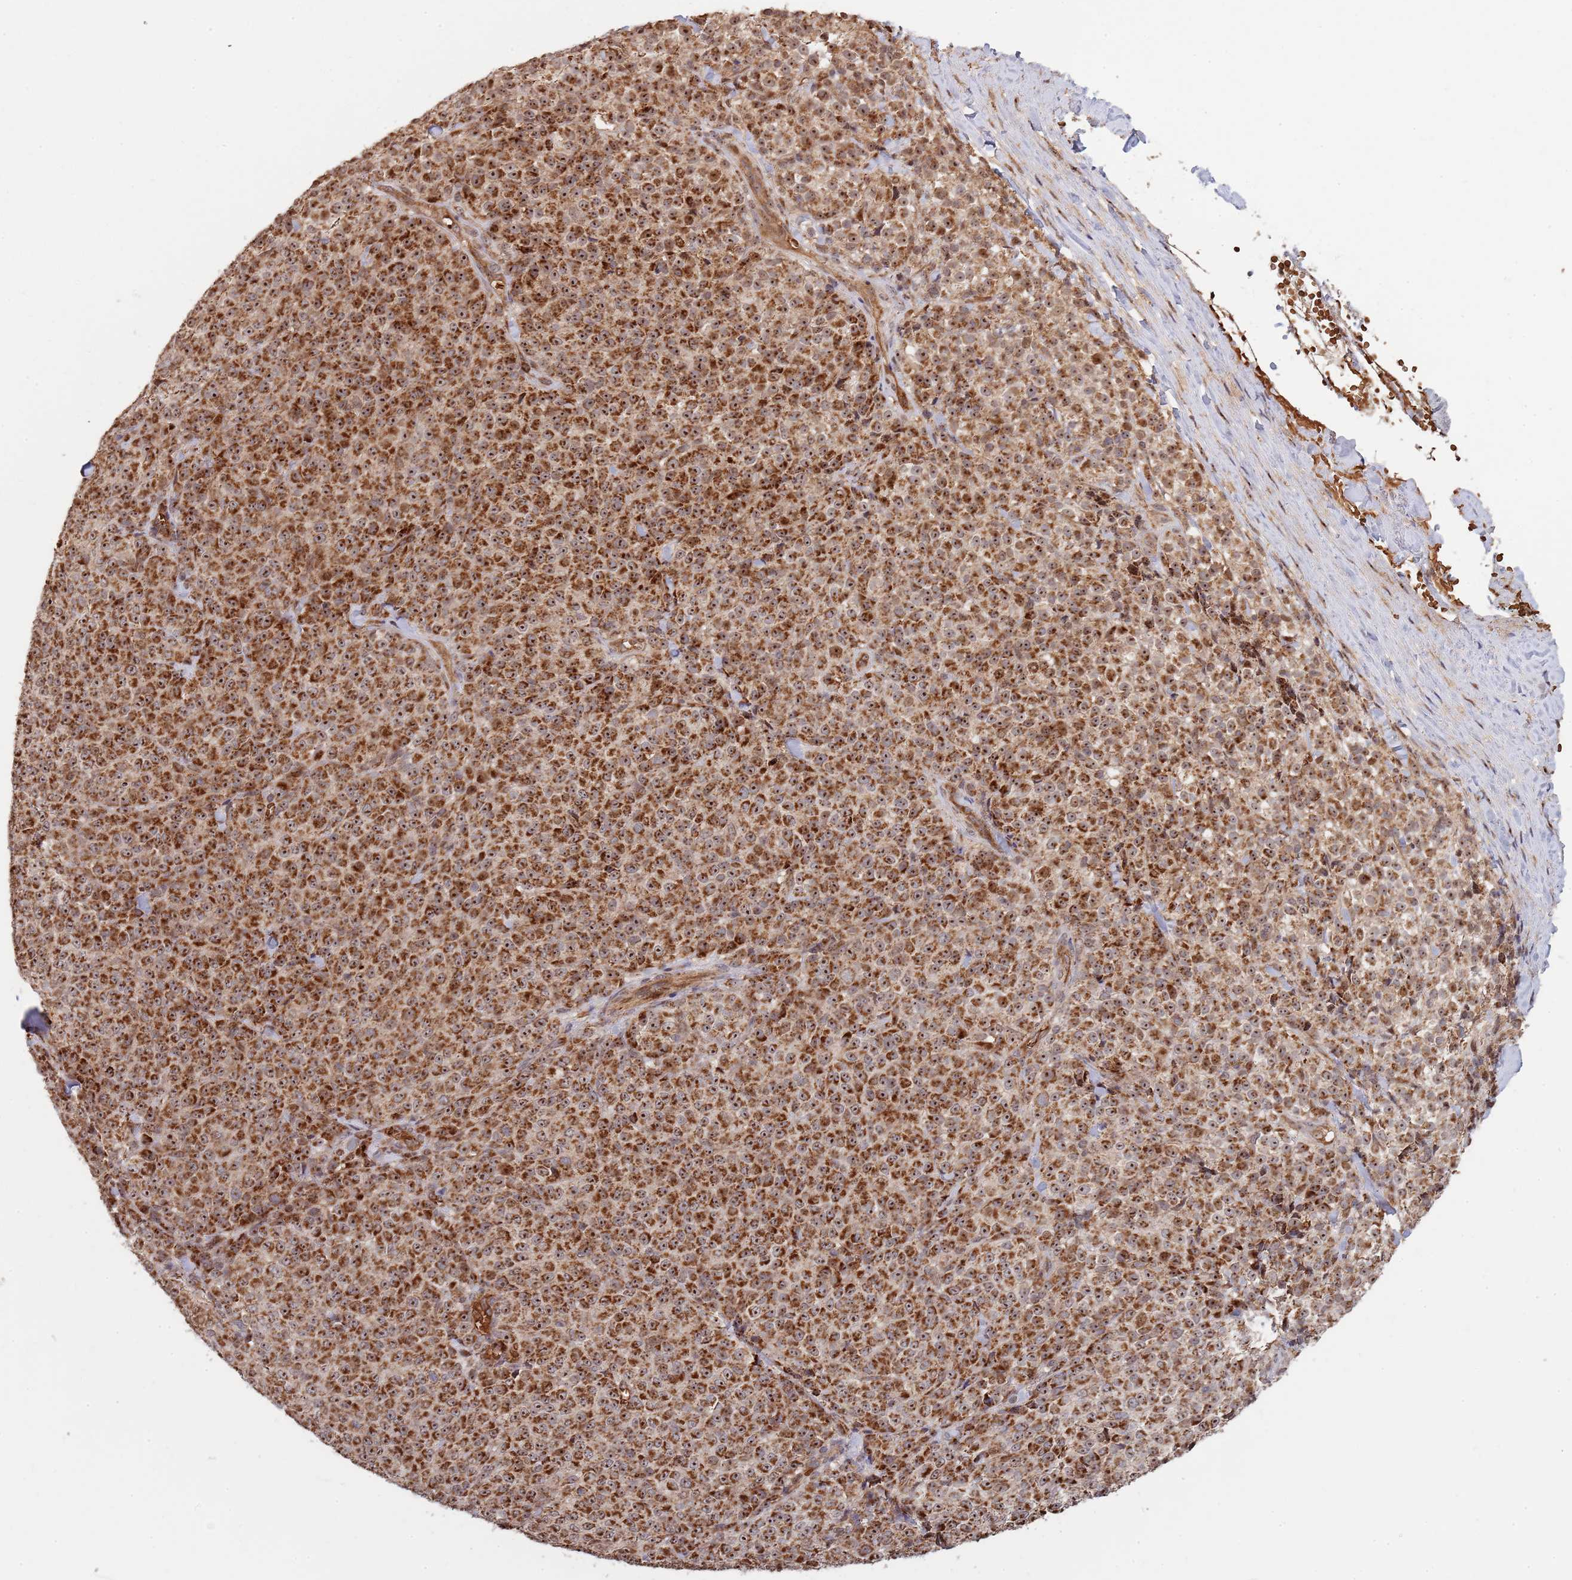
{"staining": {"intensity": "strong", "quantity": ">75%", "location": "cytoplasmic/membranous,nuclear"}, "tissue": "melanoma", "cell_type": "Tumor cells", "image_type": "cancer", "snomed": [{"axis": "morphology", "description": "Normal tissue, NOS"}, {"axis": "morphology", "description": "Malignant melanoma, NOS"}, {"axis": "topography", "description": "Skin"}], "caption": "The image shows immunohistochemical staining of melanoma. There is strong cytoplasmic/membranous and nuclear expression is identified in about >75% of tumor cells.", "gene": "DCHS1", "patient": {"sex": "female", "age": 34}}